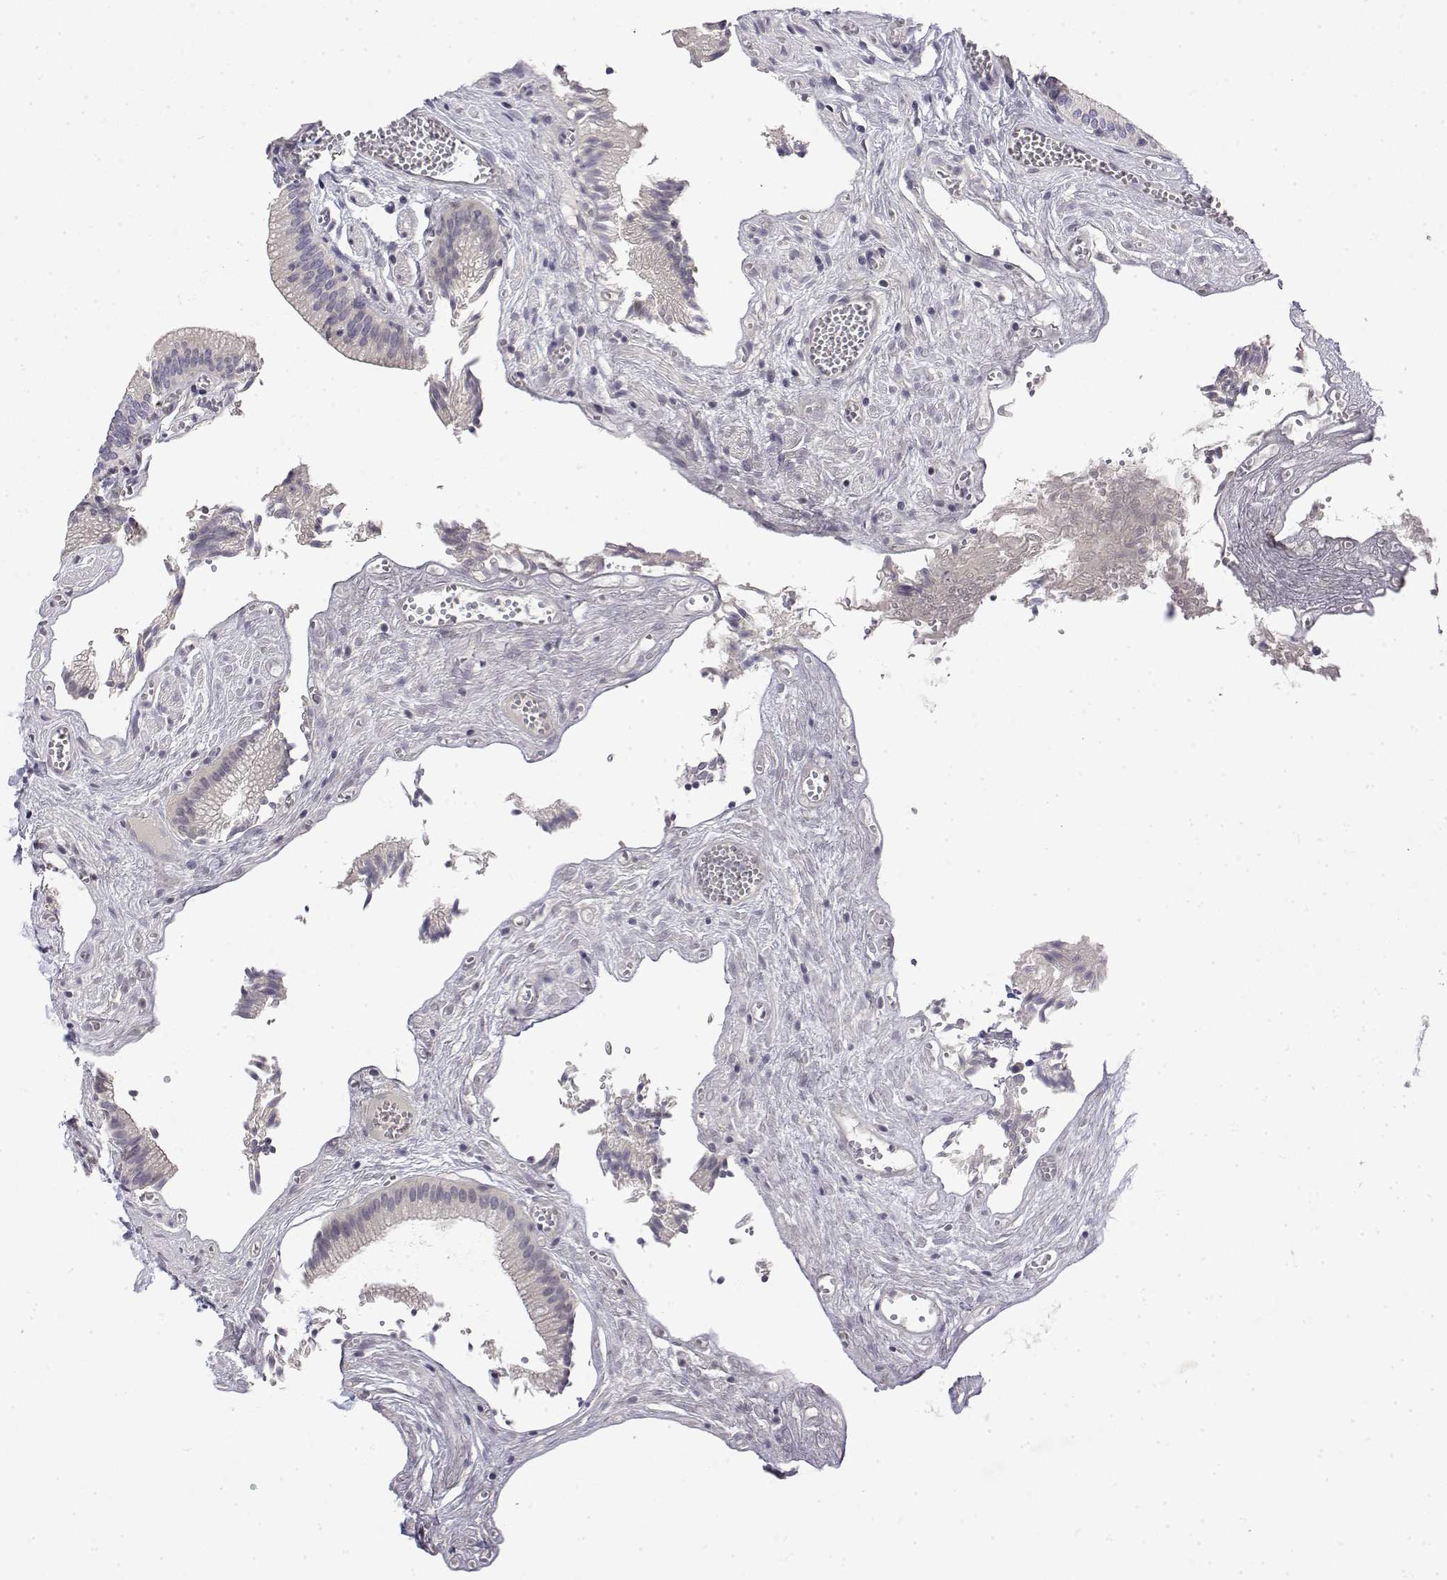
{"staining": {"intensity": "negative", "quantity": "none", "location": "none"}, "tissue": "gallbladder", "cell_type": "Glandular cells", "image_type": "normal", "snomed": [{"axis": "morphology", "description": "Normal tissue, NOS"}, {"axis": "topography", "description": "Gallbladder"}, {"axis": "topography", "description": "Peripheral nerve tissue"}], "caption": "This is an immunohistochemistry (IHC) photomicrograph of normal human gallbladder. There is no expression in glandular cells.", "gene": "LY6D", "patient": {"sex": "male", "age": 17}}